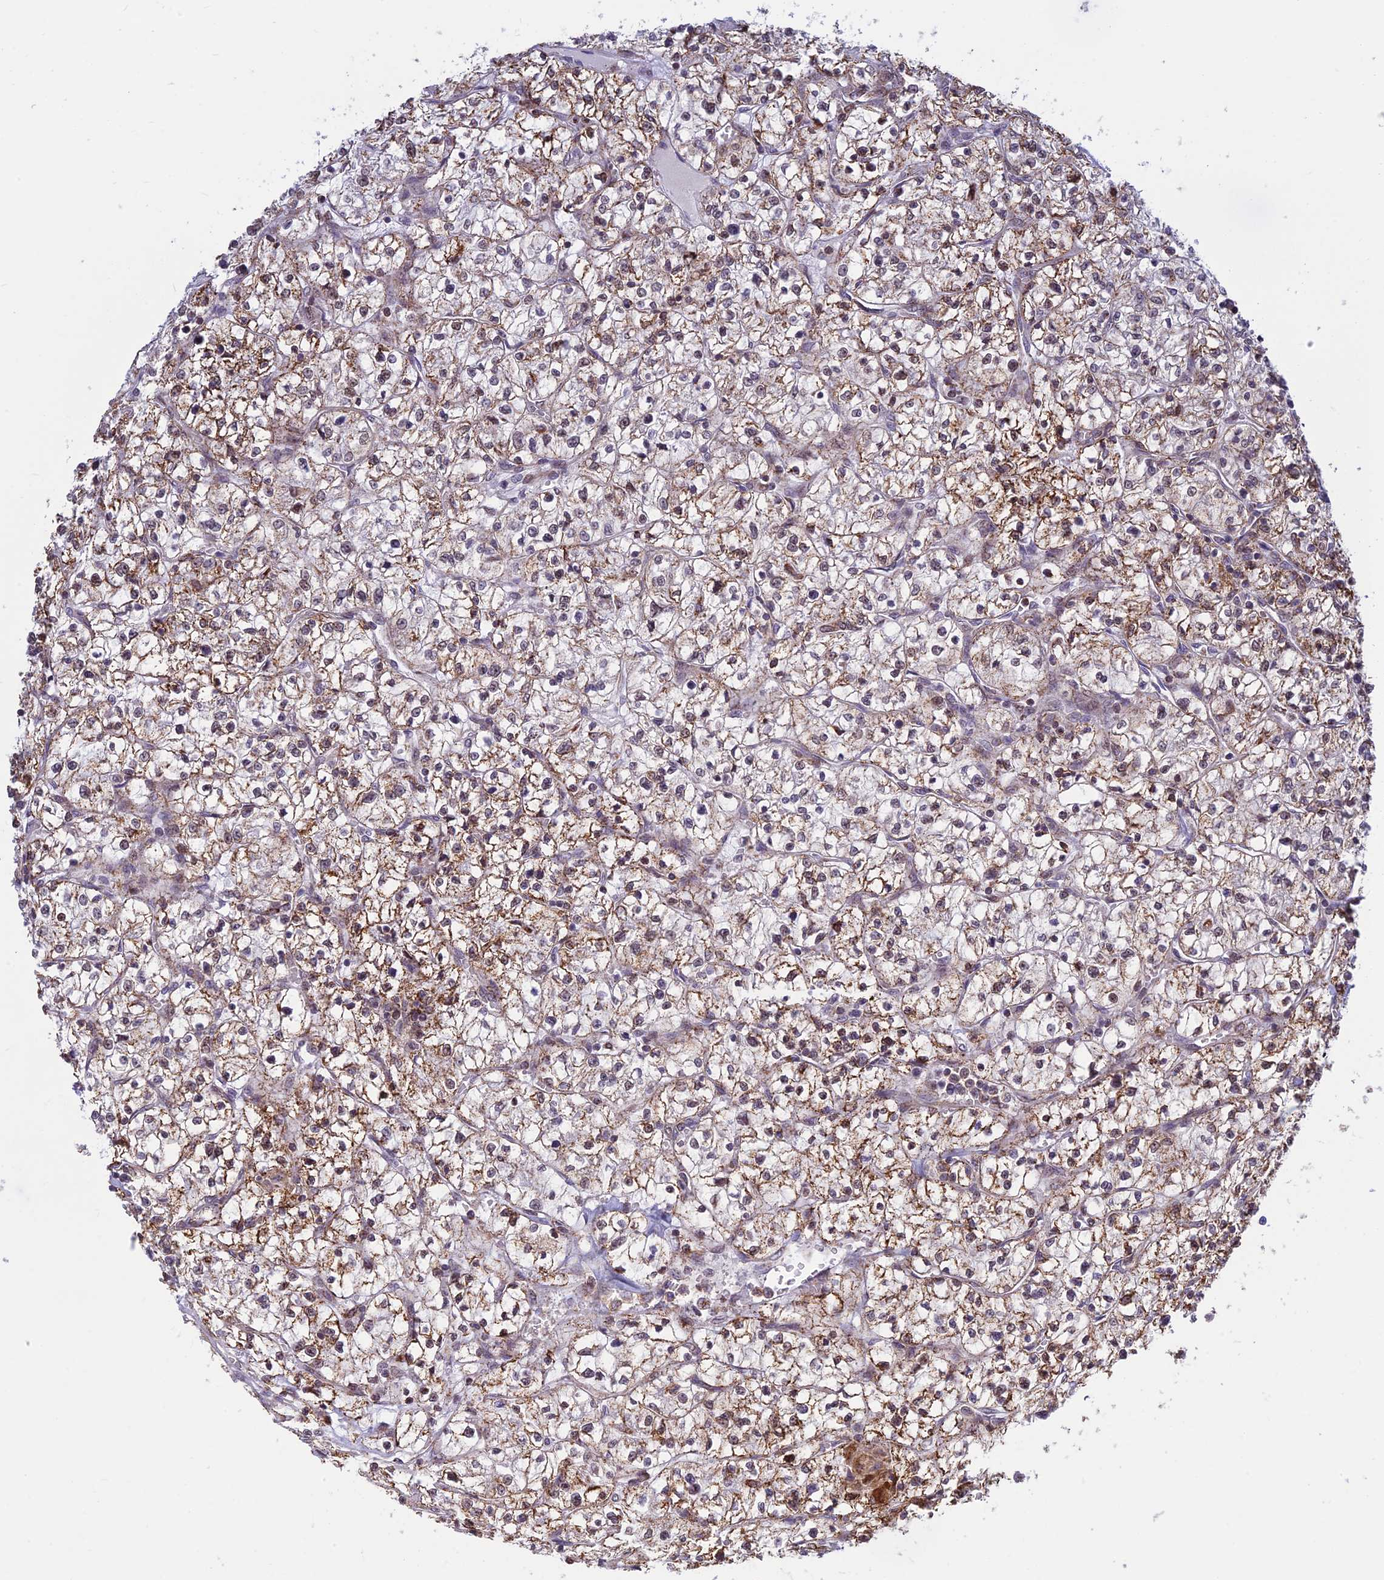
{"staining": {"intensity": "moderate", "quantity": "25%-75%", "location": "cytoplasmic/membranous"}, "tissue": "renal cancer", "cell_type": "Tumor cells", "image_type": "cancer", "snomed": [{"axis": "morphology", "description": "Adenocarcinoma, NOS"}, {"axis": "topography", "description": "Kidney"}], "caption": "A photomicrograph showing moderate cytoplasmic/membranous staining in approximately 25%-75% of tumor cells in renal cancer (adenocarcinoma), as visualized by brown immunohistochemical staining.", "gene": "POLR1G", "patient": {"sex": "female", "age": 64}}